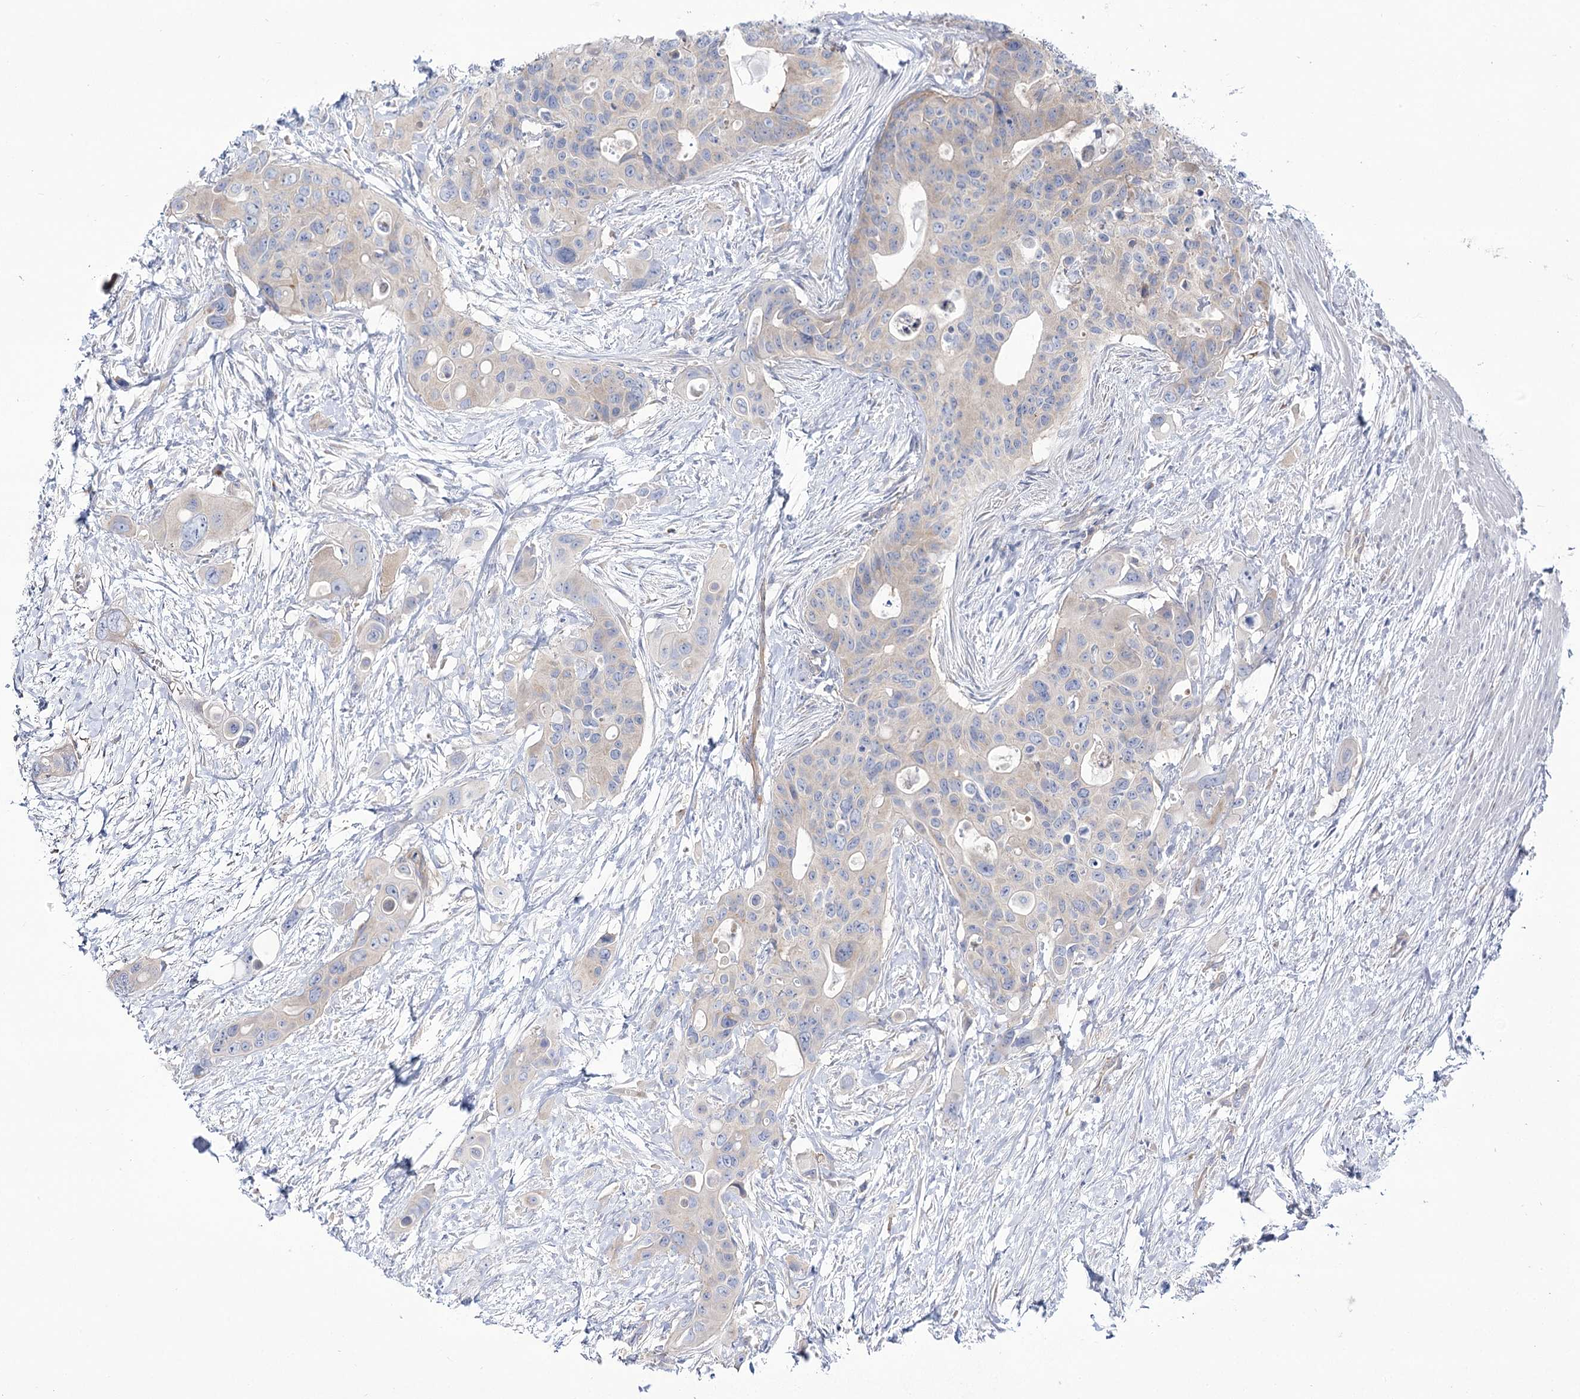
{"staining": {"intensity": "negative", "quantity": "none", "location": "none"}, "tissue": "colorectal cancer", "cell_type": "Tumor cells", "image_type": "cancer", "snomed": [{"axis": "morphology", "description": "Adenocarcinoma, NOS"}, {"axis": "topography", "description": "Colon"}], "caption": "Tumor cells are negative for brown protein staining in colorectal cancer.", "gene": "SUOX", "patient": {"sex": "male", "age": 77}}